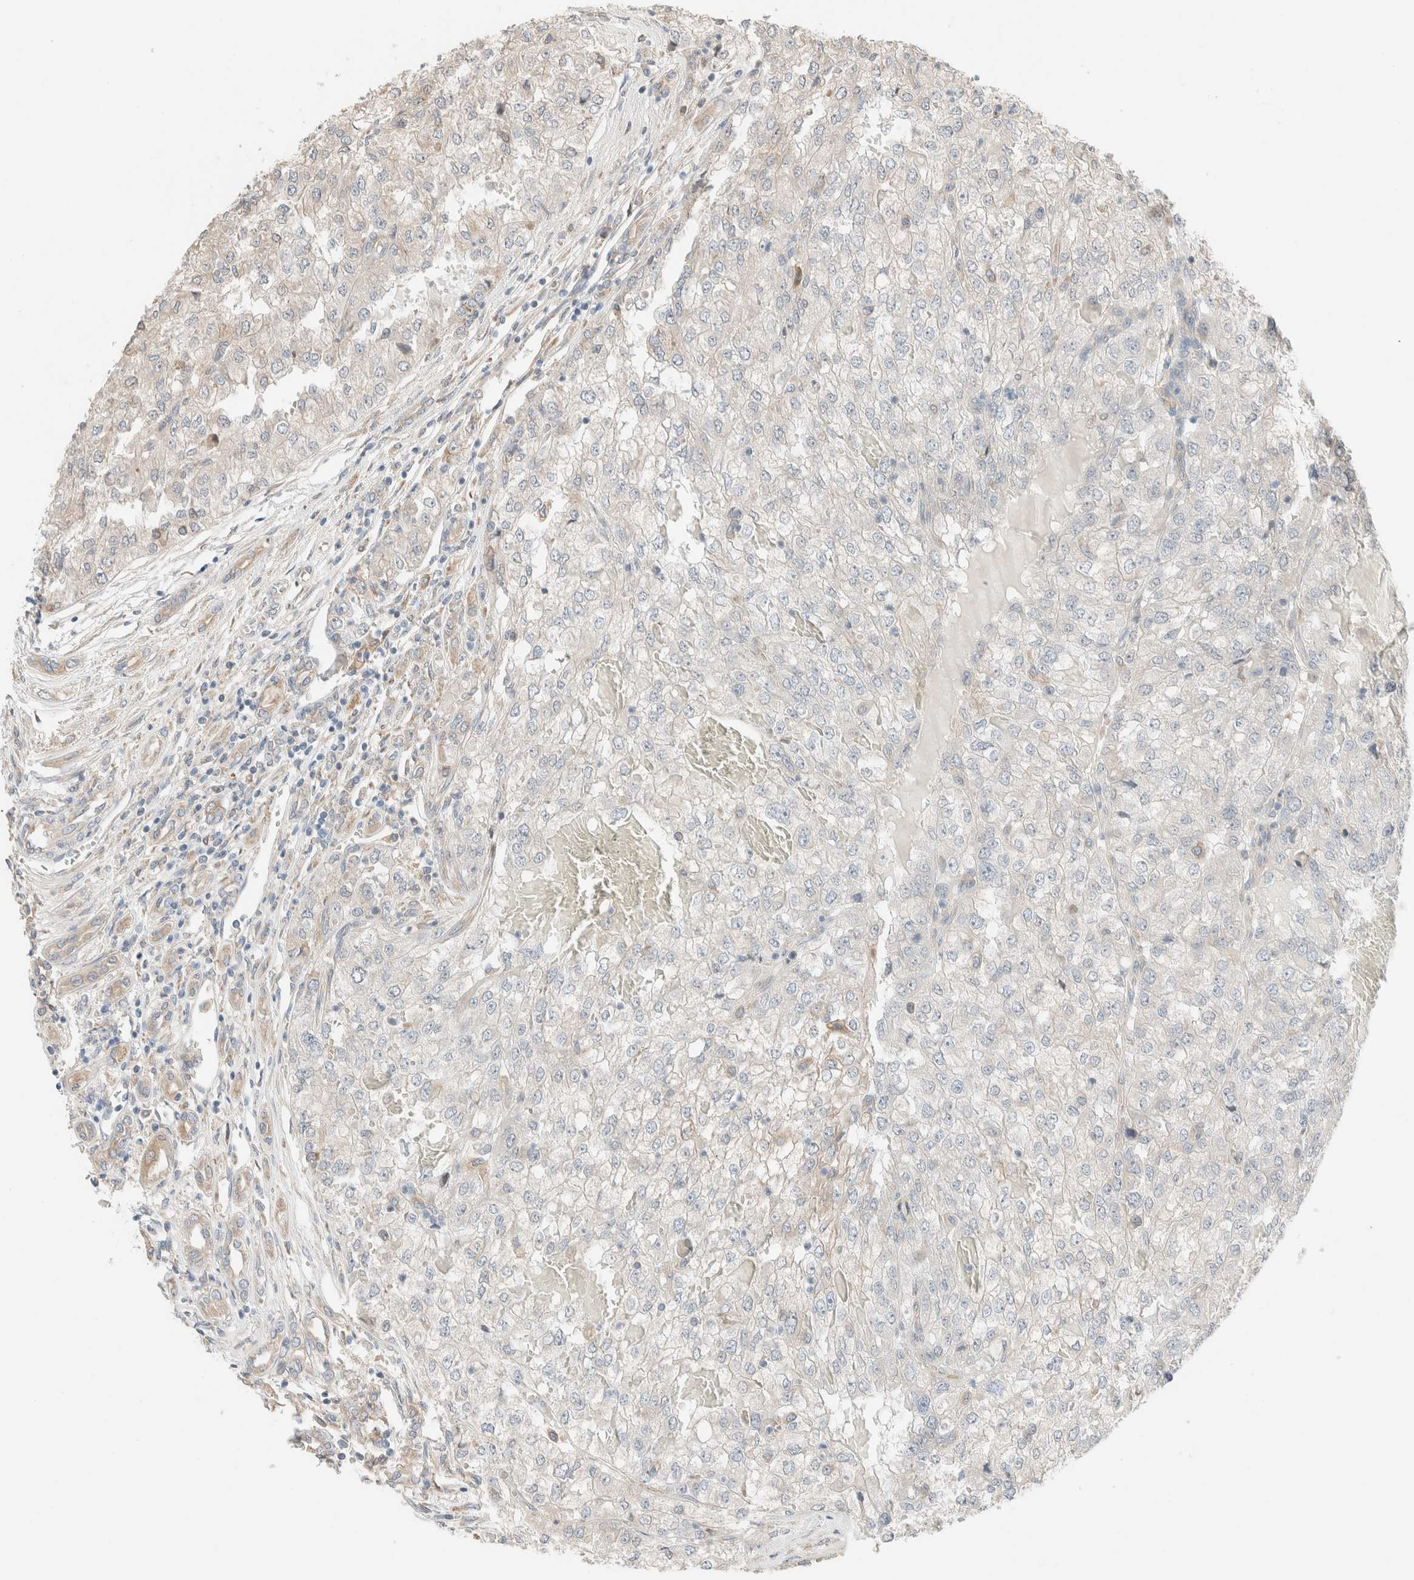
{"staining": {"intensity": "negative", "quantity": "none", "location": "none"}, "tissue": "renal cancer", "cell_type": "Tumor cells", "image_type": "cancer", "snomed": [{"axis": "morphology", "description": "Adenocarcinoma, NOS"}, {"axis": "topography", "description": "Kidney"}], "caption": "The micrograph exhibits no significant staining in tumor cells of renal adenocarcinoma. The staining was performed using DAB to visualize the protein expression in brown, while the nuclei were stained in blue with hematoxylin (Magnification: 20x).", "gene": "PCM1", "patient": {"sex": "female", "age": 54}}